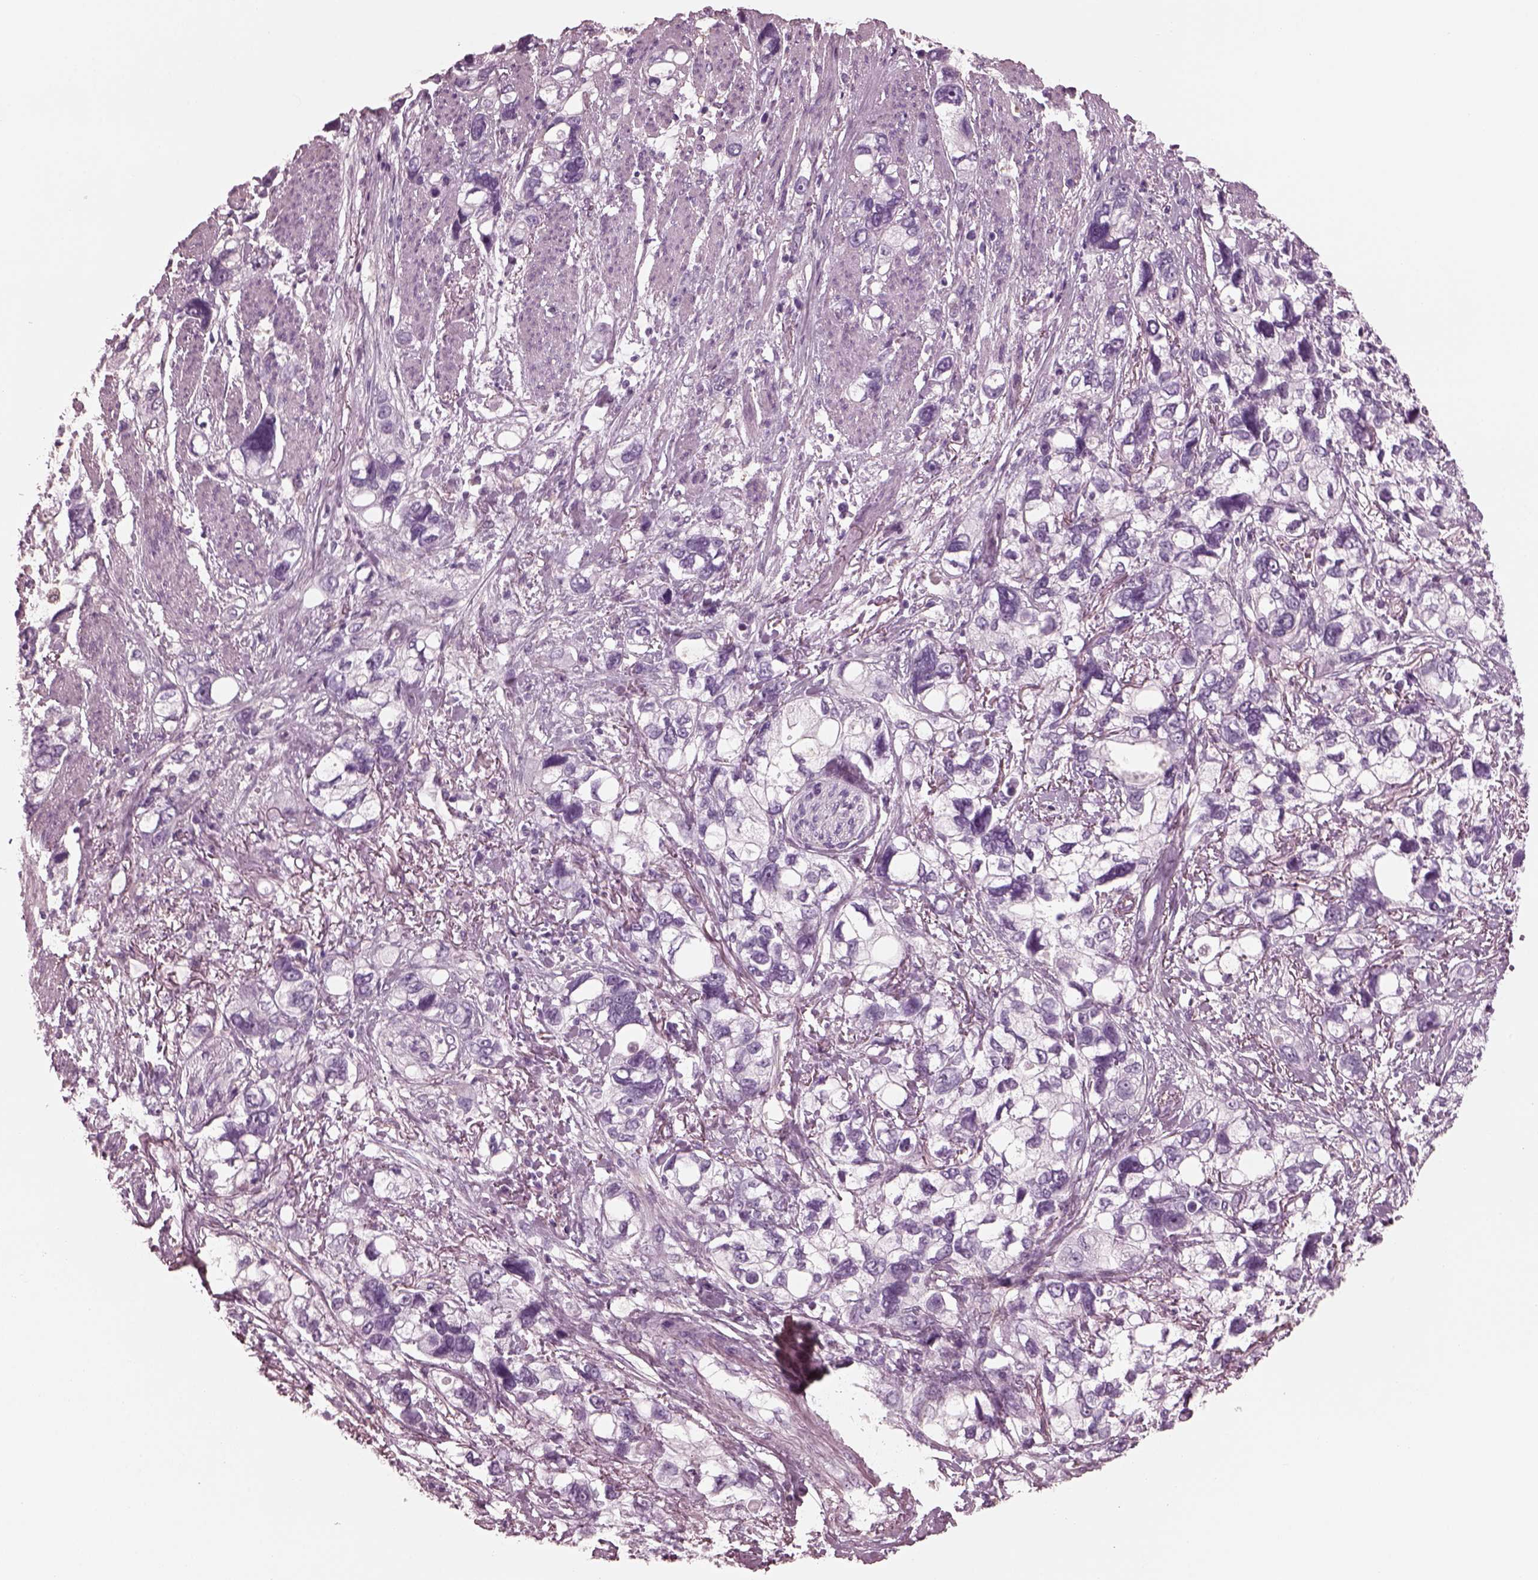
{"staining": {"intensity": "negative", "quantity": "none", "location": "none"}, "tissue": "stomach cancer", "cell_type": "Tumor cells", "image_type": "cancer", "snomed": [{"axis": "morphology", "description": "Adenocarcinoma, NOS"}, {"axis": "topography", "description": "Stomach, upper"}], "caption": "DAB (3,3'-diaminobenzidine) immunohistochemical staining of human stomach cancer (adenocarcinoma) shows no significant expression in tumor cells. (DAB (3,3'-diaminobenzidine) IHC, high magnification).", "gene": "CGA", "patient": {"sex": "female", "age": 81}}